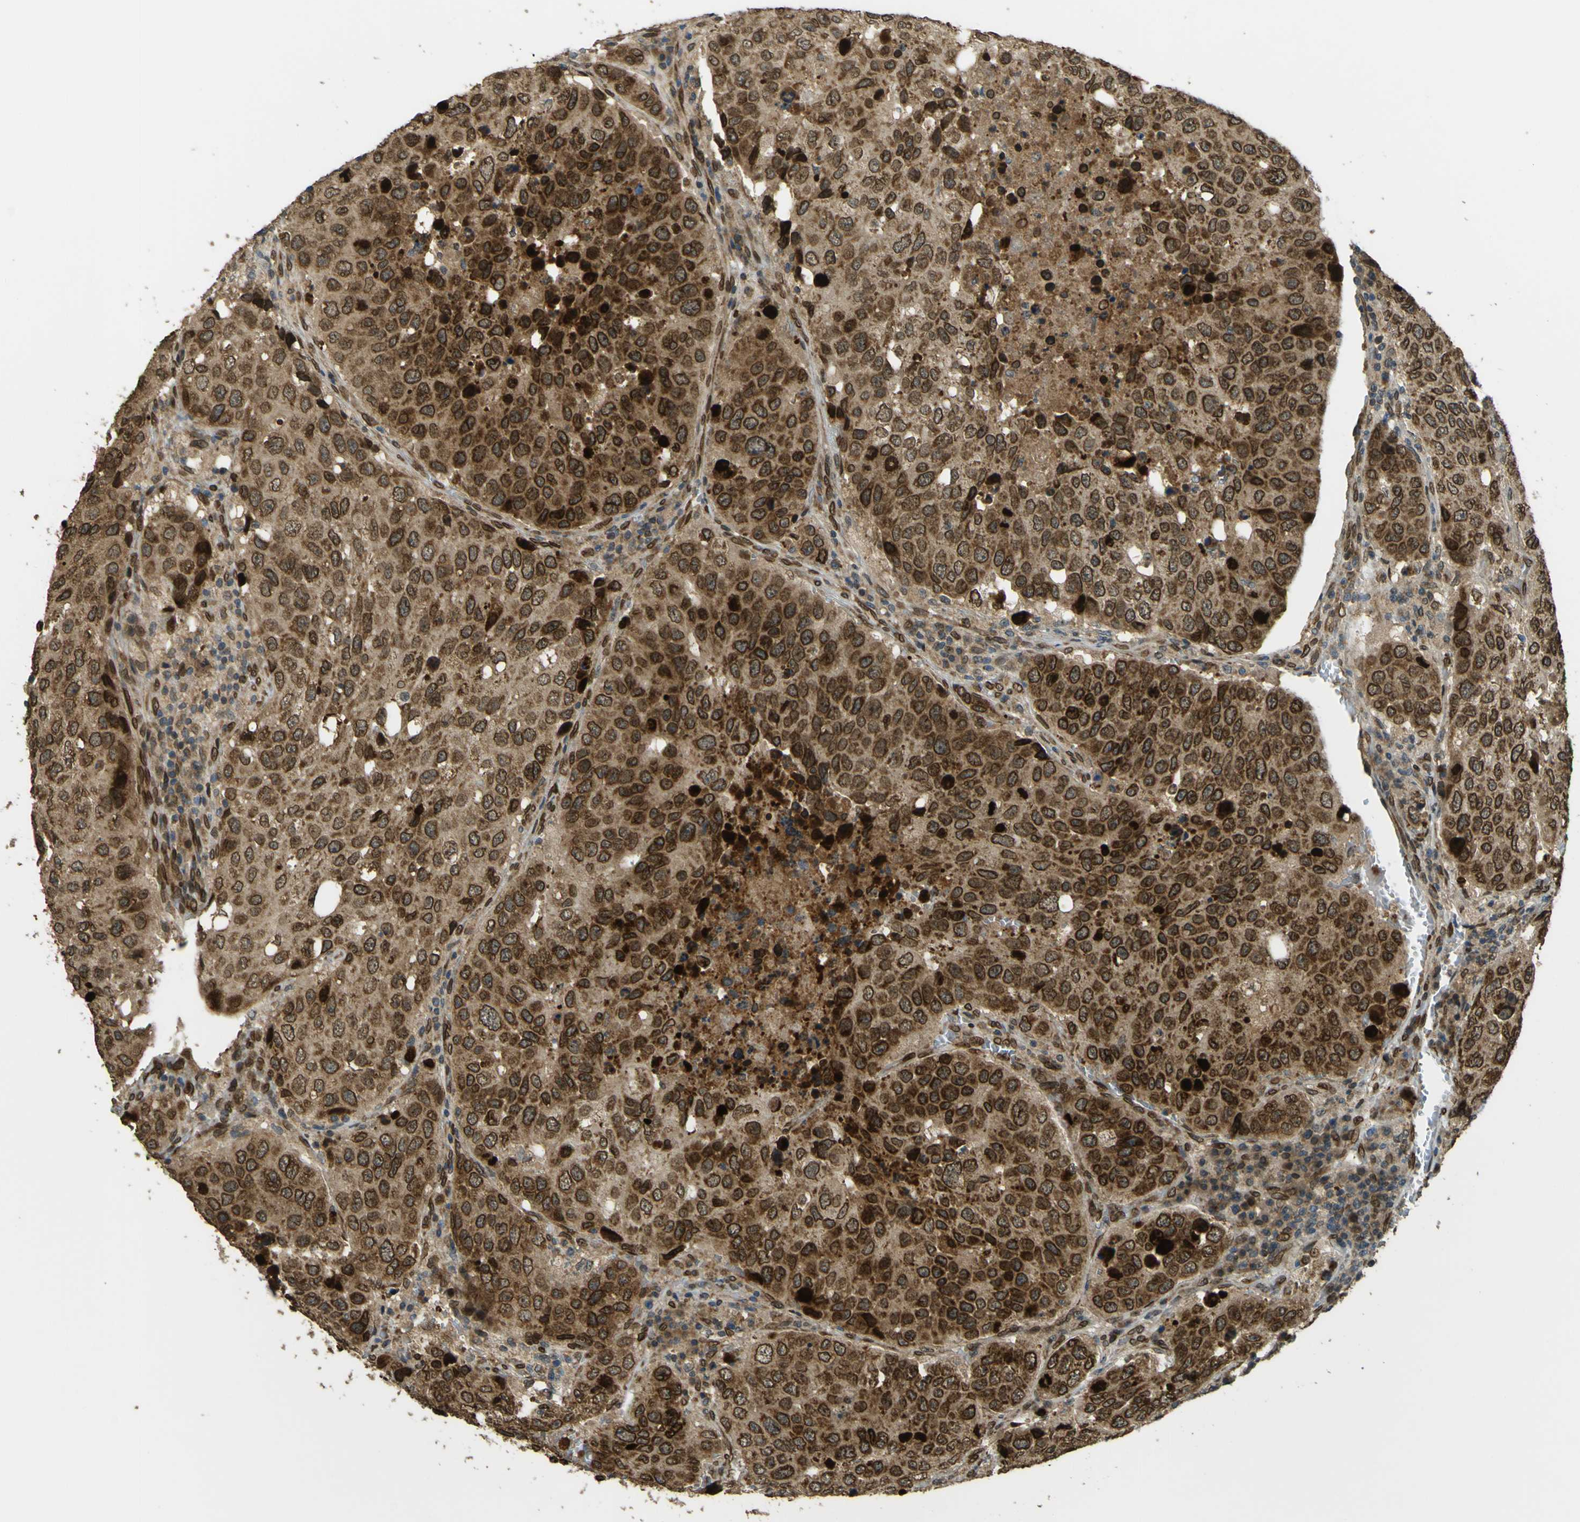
{"staining": {"intensity": "strong", "quantity": ">75%", "location": "cytoplasmic/membranous,nuclear"}, "tissue": "urothelial cancer", "cell_type": "Tumor cells", "image_type": "cancer", "snomed": [{"axis": "morphology", "description": "Urothelial carcinoma, High grade"}, {"axis": "topography", "description": "Lymph node"}, {"axis": "topography", "description": "Urinary bladder"}], "caption": "Human urothelial carcinoma (high-grade) stained with a brown dye exhibits strong cytoplasmic/membranous and nuclear positive positivity in approximately >75% of tumor cells.", "gene": "GALNT1", "patient": {"sex": "male", "age": 51}}